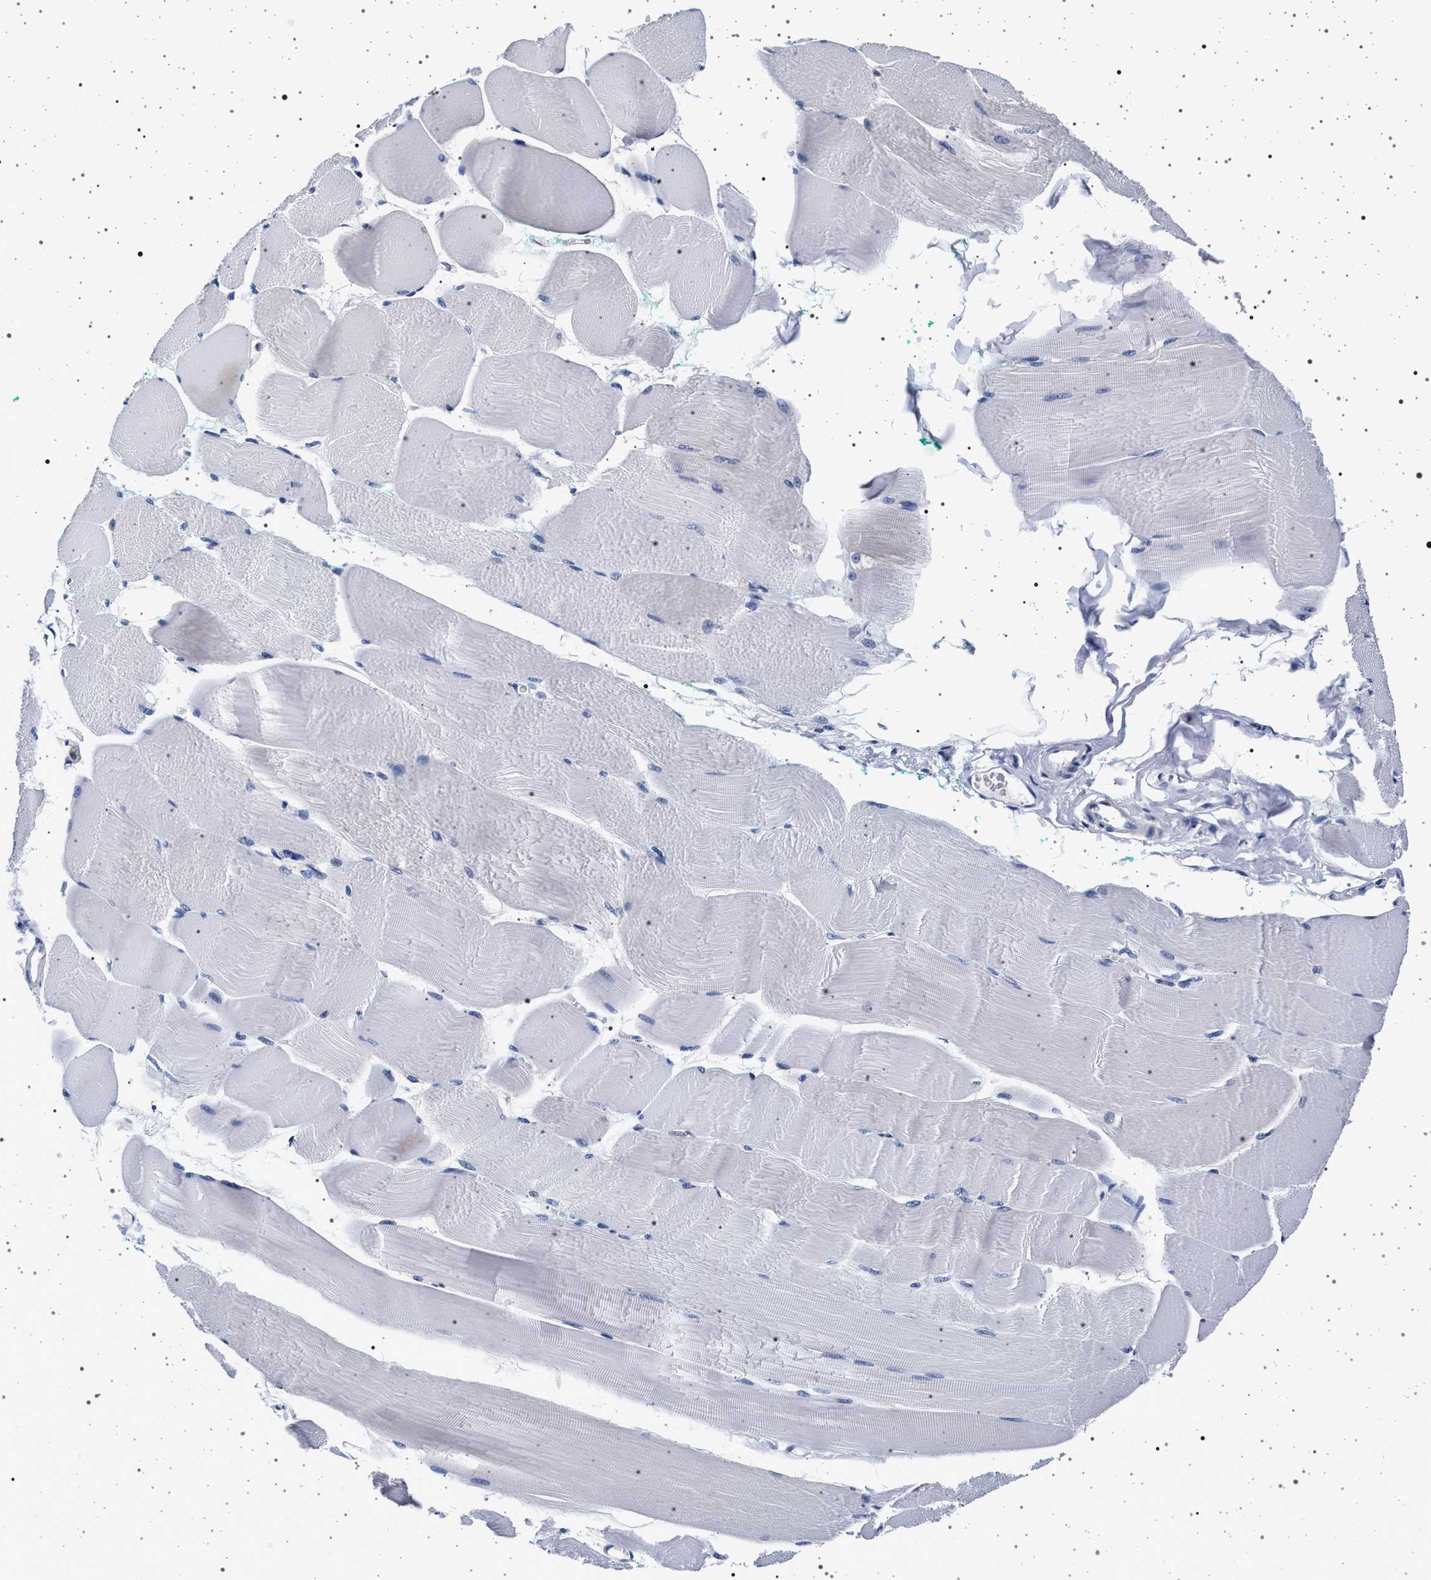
{"staining": {"intensity": "negative", "quantity": "none", "location": "none"}, "tissue": "skeletal muscle", "cell_type": "Myocytes", "image_type": "normal", "snomed": [{"axis": "morphology", "description": "Normal tissue, NOS"}, {"axis": "morphology", "description": "Squamous cell carcinoma, NOS"}, {"axis": "topography", "description": "Skeletal muscle"}], "caption": "Immunohistochemistry histopathology image of unremarkable skeletal muscle: skeletal muscle stained with DAB reveals no significant protein staining in myocytes. (DAB (3,3'-diaminobenzidine) immunohistochemistry (IHC), high magnification).", "gene": "SLC9A1", "patient": {"sex": "male", "age": 51}}